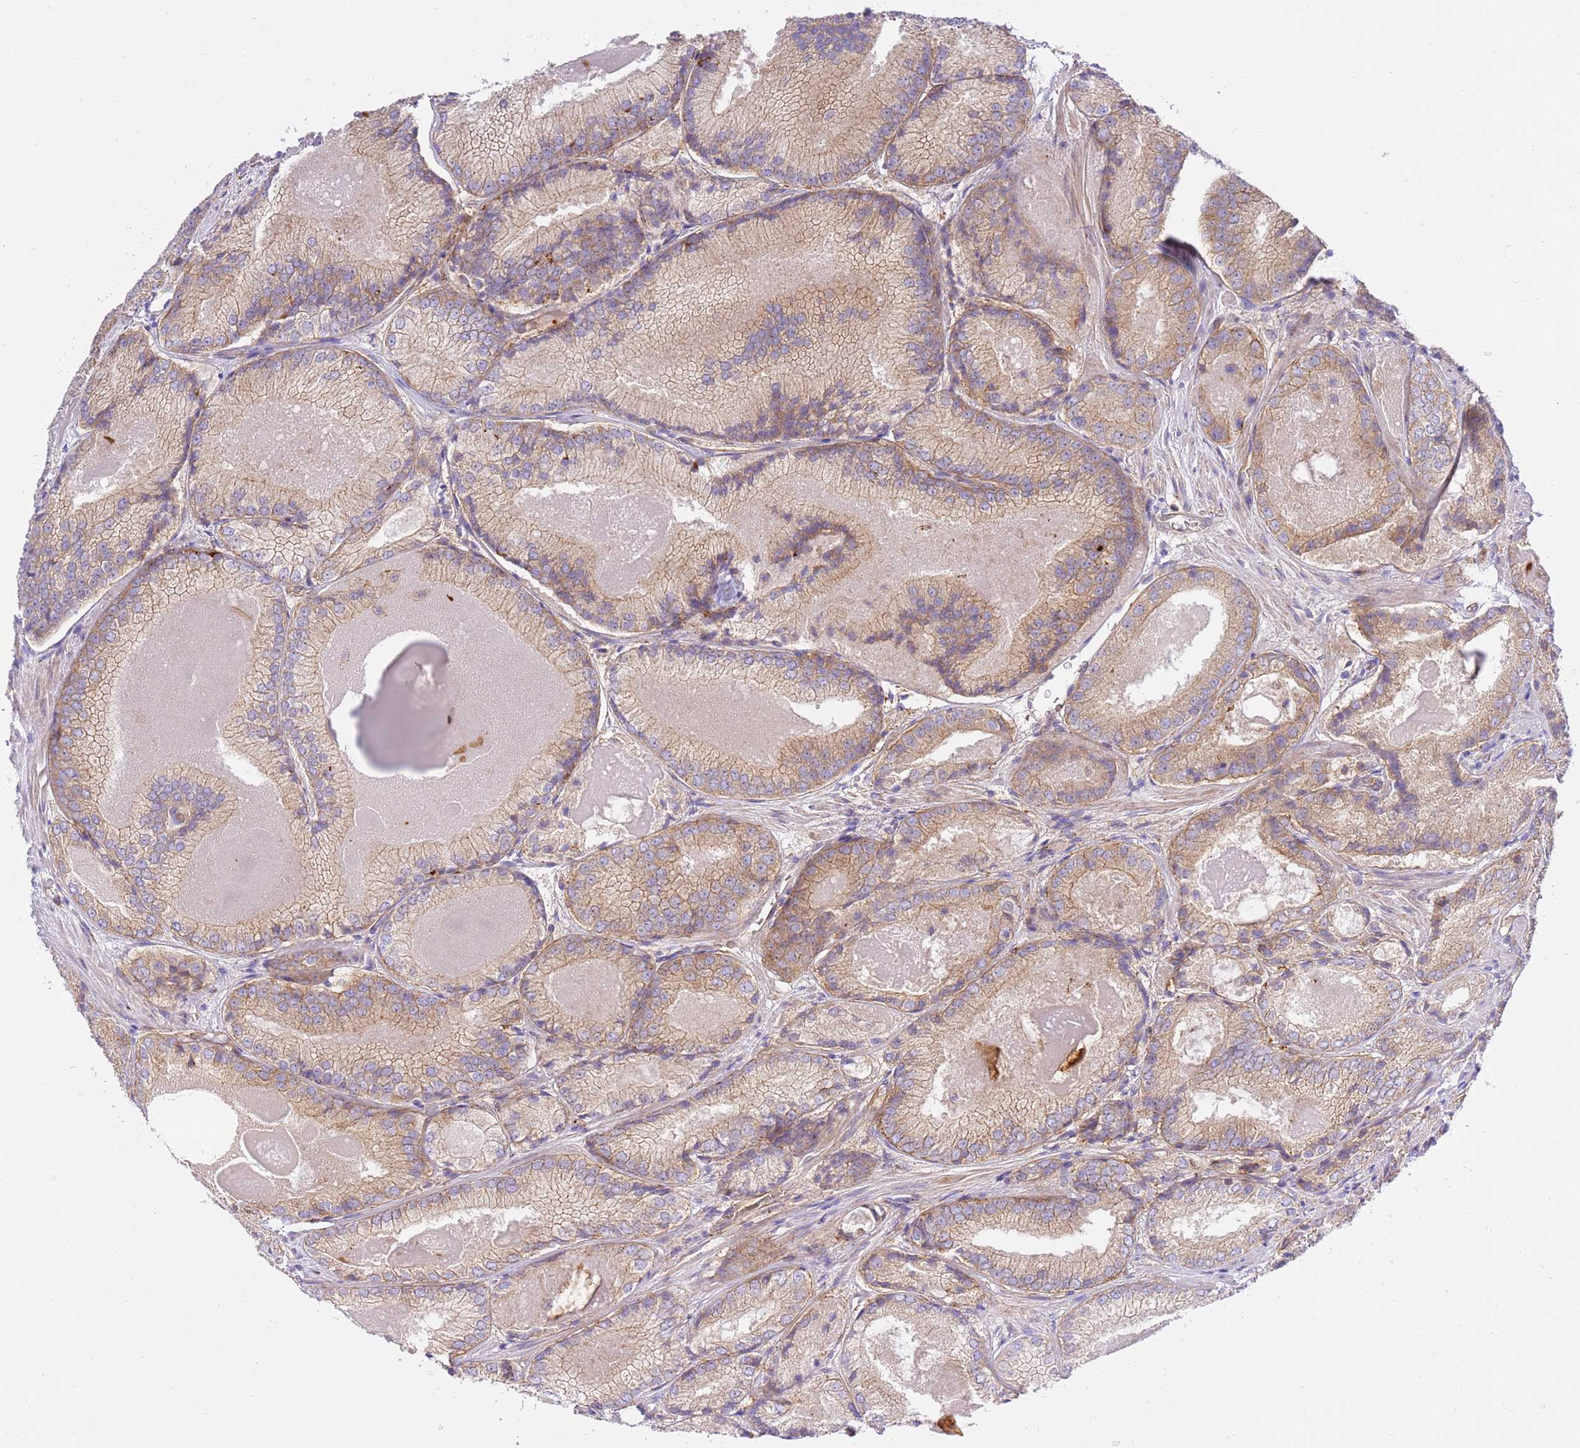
{"staining": {"intensity": "moderate", "quantity": "25%-75%", "location": "cytoplasmic/membranous"}, "tissue": "prostate cancer", "cell_type": "Tumor cells", "image_type": "cancer", "snomed": [{"axis": "morphology", "description": "Adenocarcinoma, Low grade"}, {"axis": "topography", "description": "Prostate"}], "caption": "A high-resolution photomicrograph shows immunohistochemistry staining of prostate low-grade adenocarcinoma, which reveals moderate cytoplasmic/membranous staining in about 25%-75% of tumor cells.", "gene": "EFCAB8", "patient": {"sex": "male", "age": 68}}